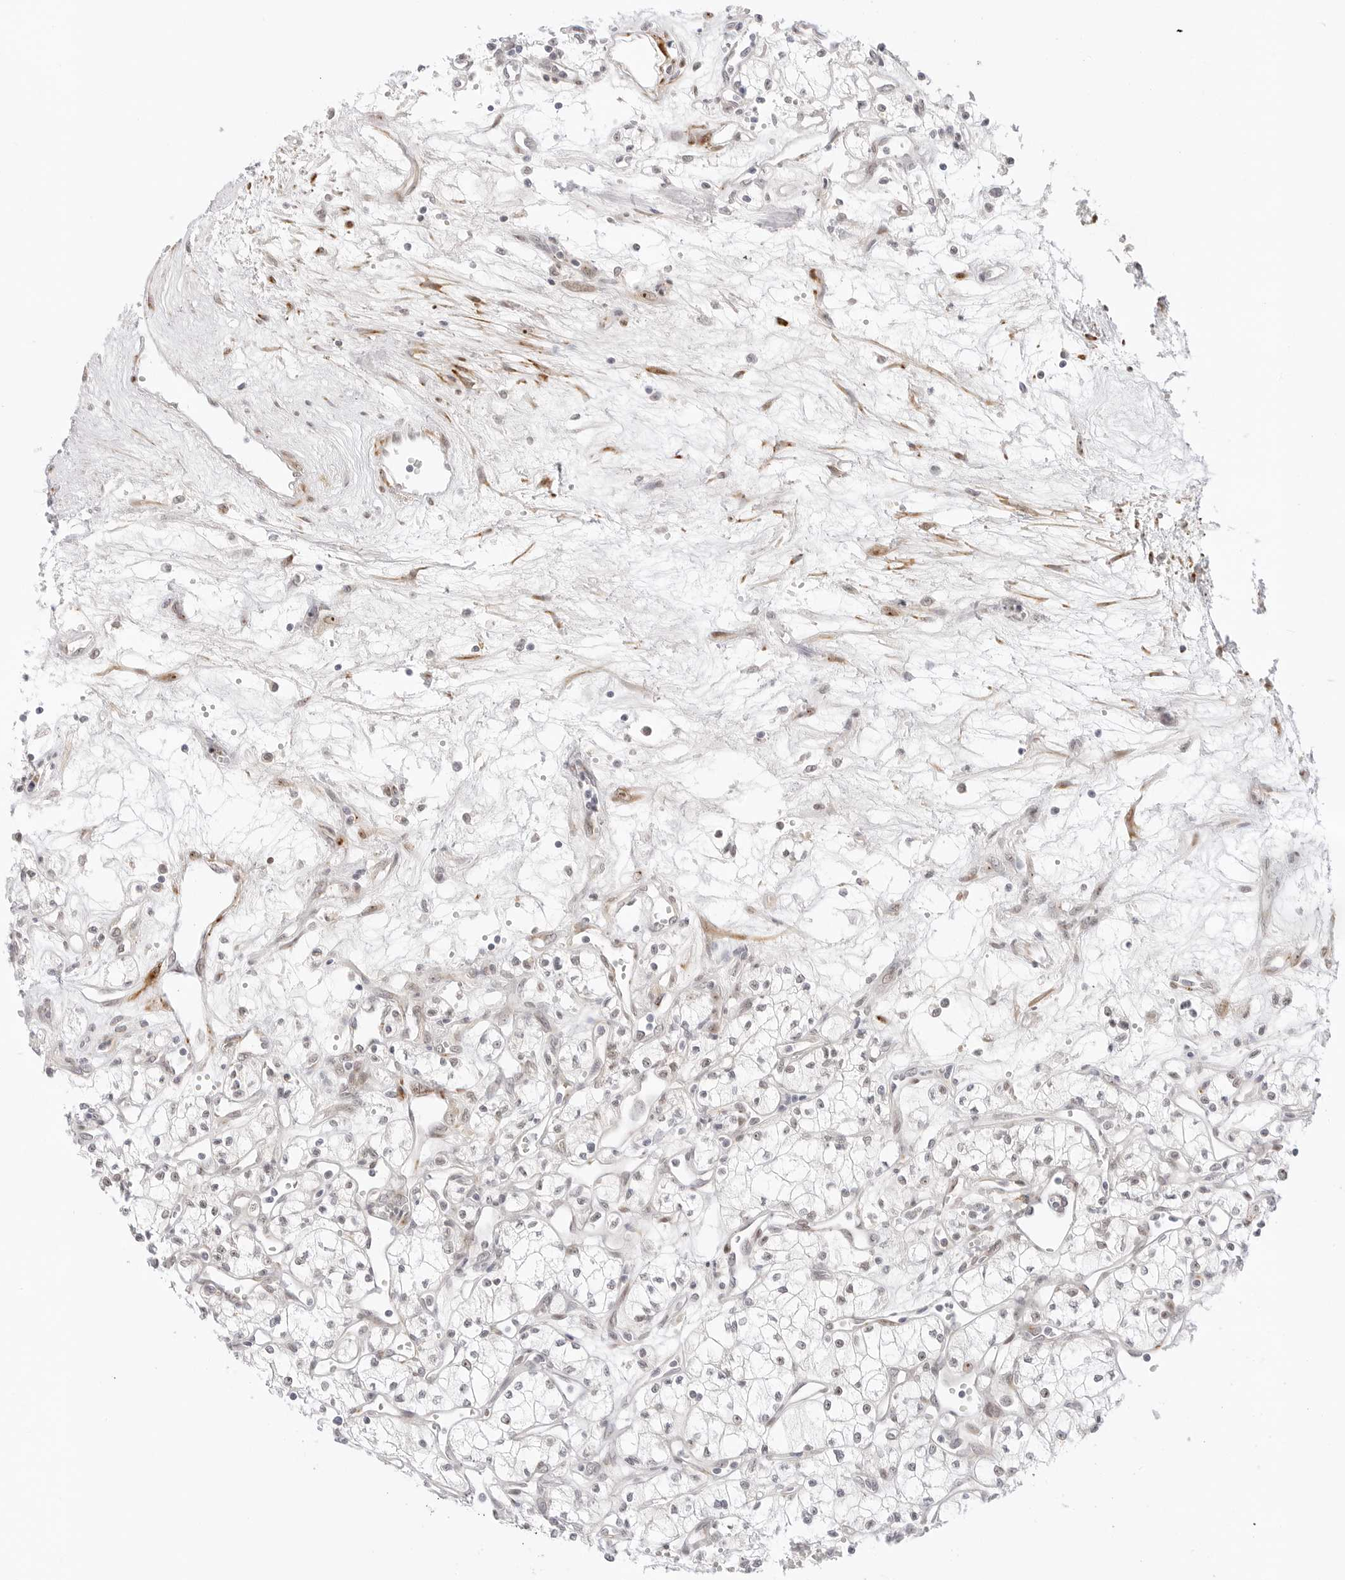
{"staining": {"intensity": "negative", "quantity": "none", "location": "none"}, "tissue": "renal cancer", "cell_type": "Tumor cells", "image_type": "cancer", "snomed": [{"axis": "morphology", "description": "Adenocarcinoma, NOS"}, {"axis": "topography", "description": "Kidney"}], "caption": "Adenocarcinoma (renal) stained for a protein using immunohistochemistry displays no positivity tumor cells.", "gene": "HIPK3", "patient": {"sex": "male", "age": 59}}